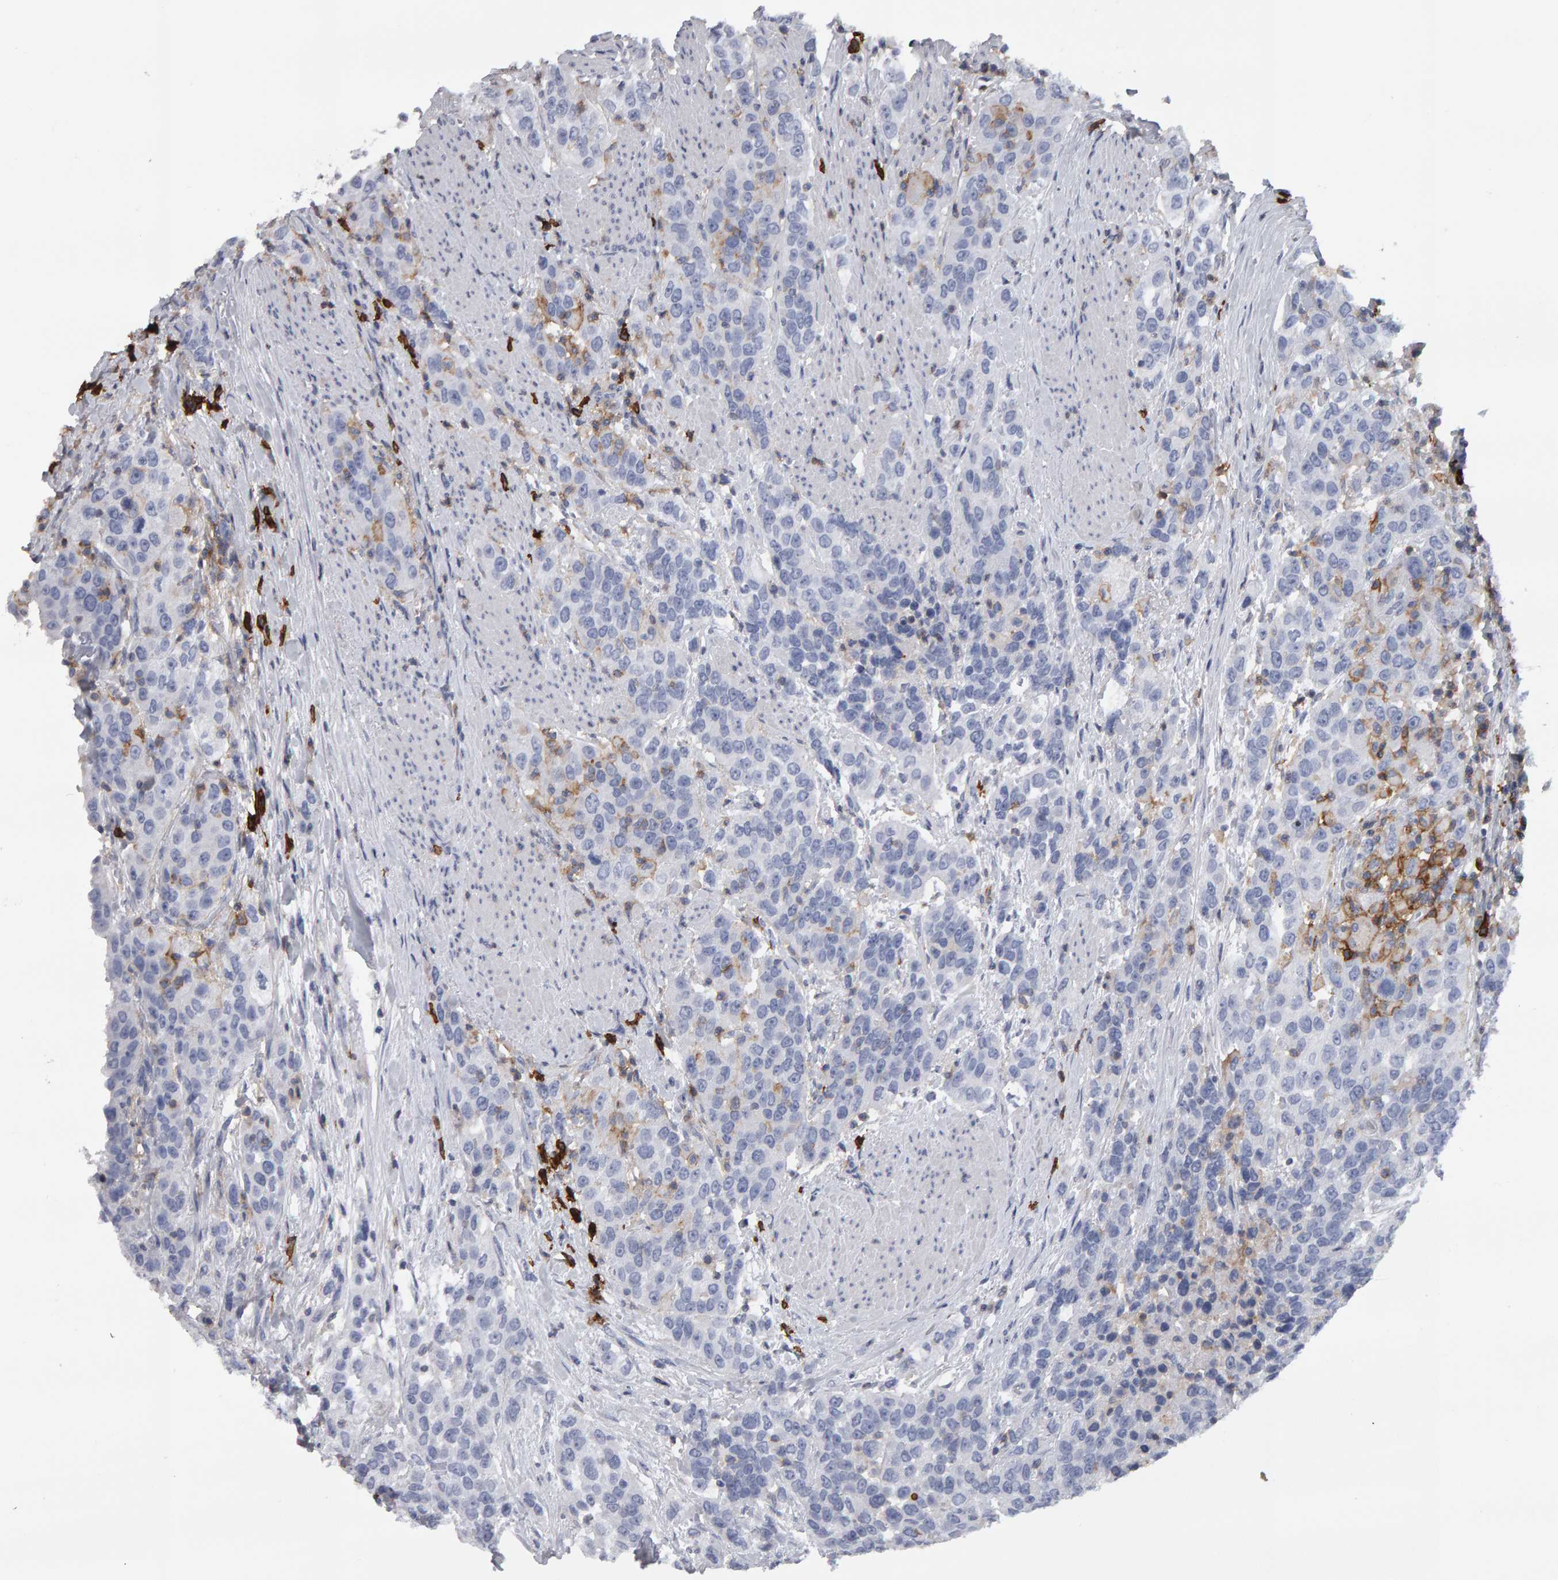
{"staining": {"intensity": "weak", "quantity": "<25%", "location": "cytoplasmic/membranous"}, "tissue": "urothelial cancer", "cell_type": "Tumor cells", "image_type": "cancer", "snomed": [{"axis": "morphology", "description": "Urothelial carcinoma, High grade"}, {"axis": "topography", "description": "Urinary bladder"}], "caption": "A photomicrograph of human urothelial cancer is negative for staining in tumor cells.", "gene": "CD38", "patient": {"sex": "female", "age": 80}}